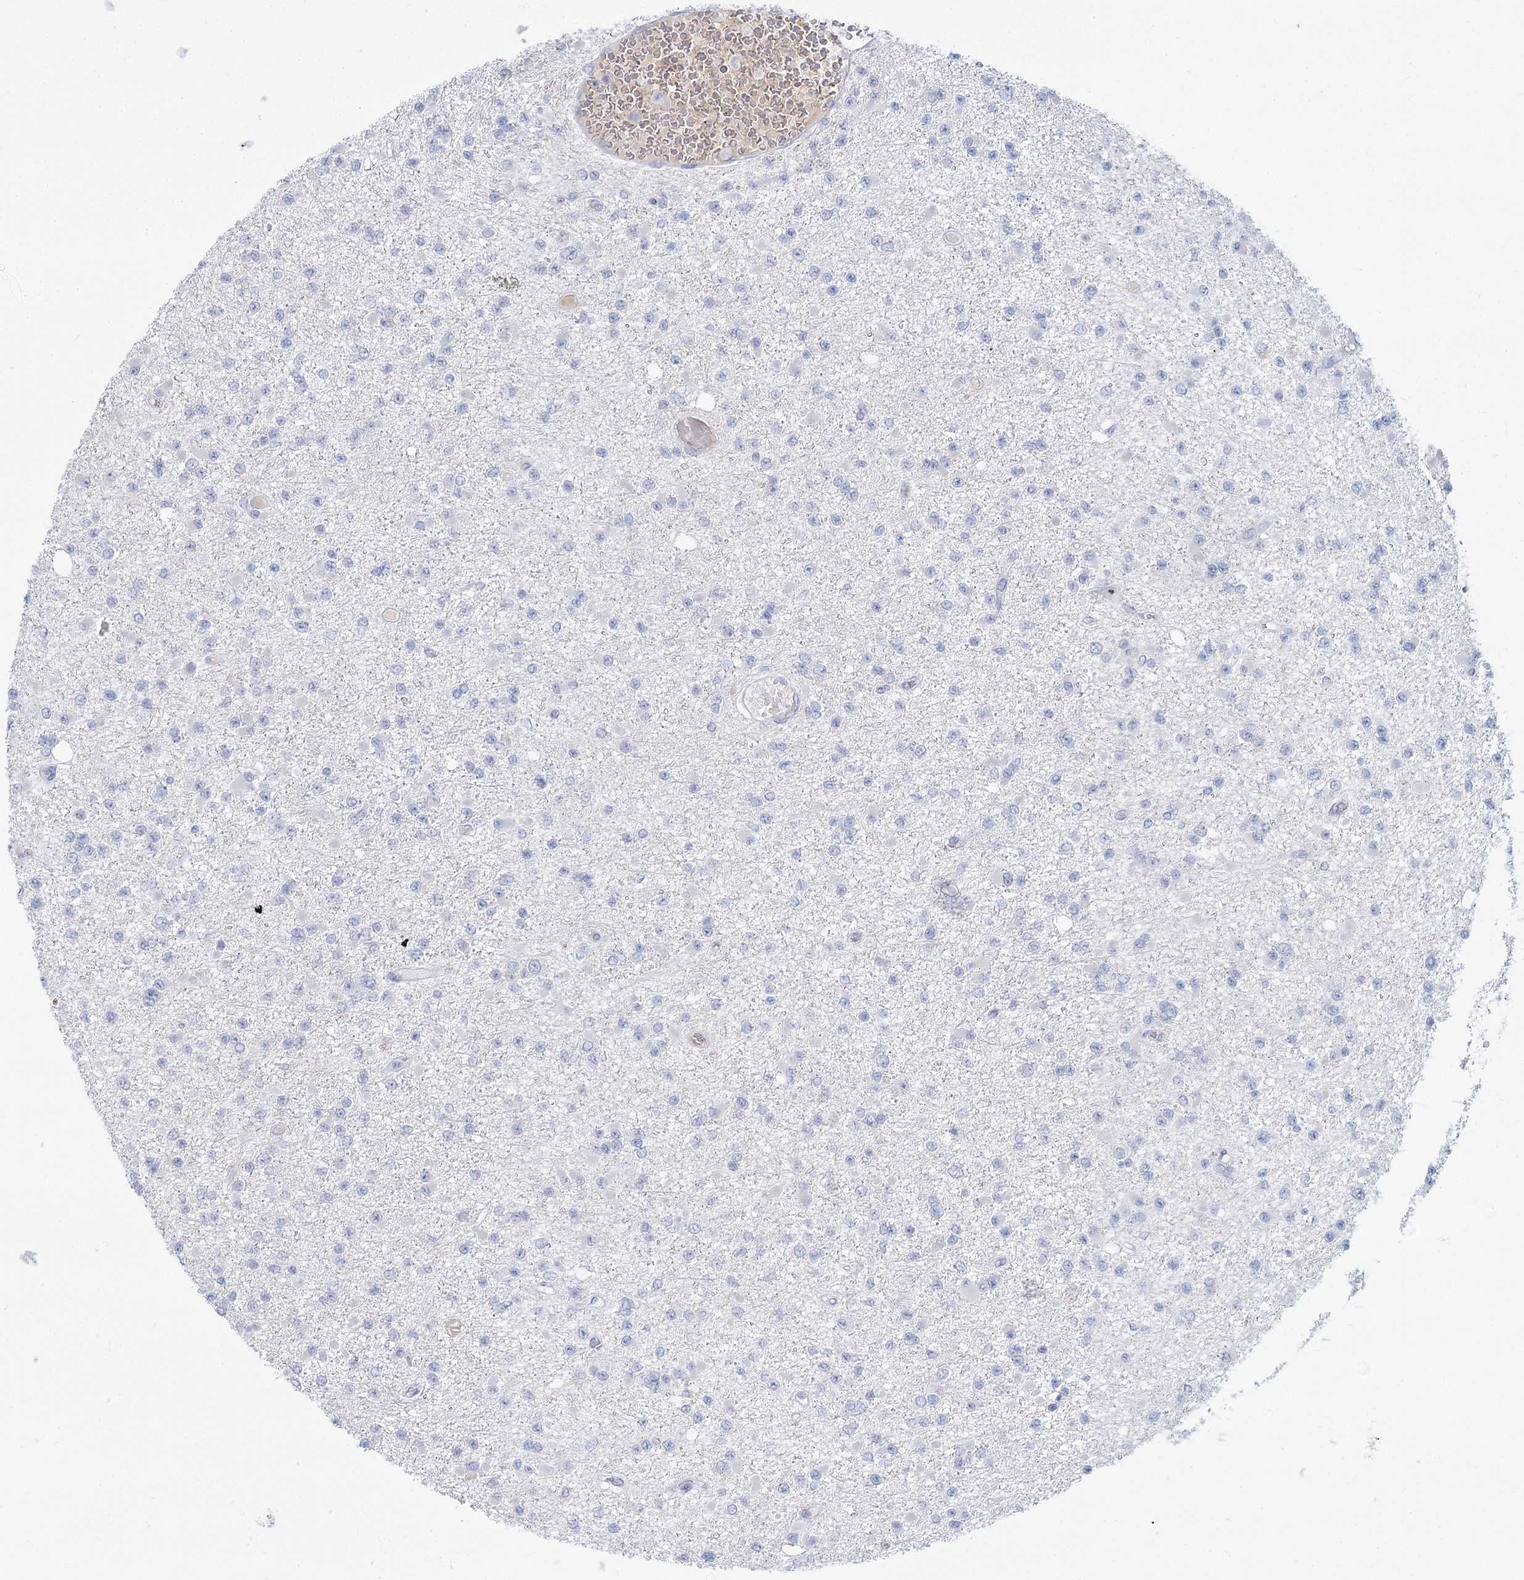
{"staining": {"intensity": "negative", "quantity": "none", "location": "none"}, "tissue": "glioma", "cell_type": "Tumor cells", "image_type": "cancer", "snomed": [{"axis": "morphology", "description": "Glioma, malignant, Low grade"}, {"axis": "topography", "description": "Brain"}], "caption": "Tumor cells are negative for brown protein staining in glioma.", "gene": "ARHGAP44", "patient": {"sex": "female", "age": 22}}